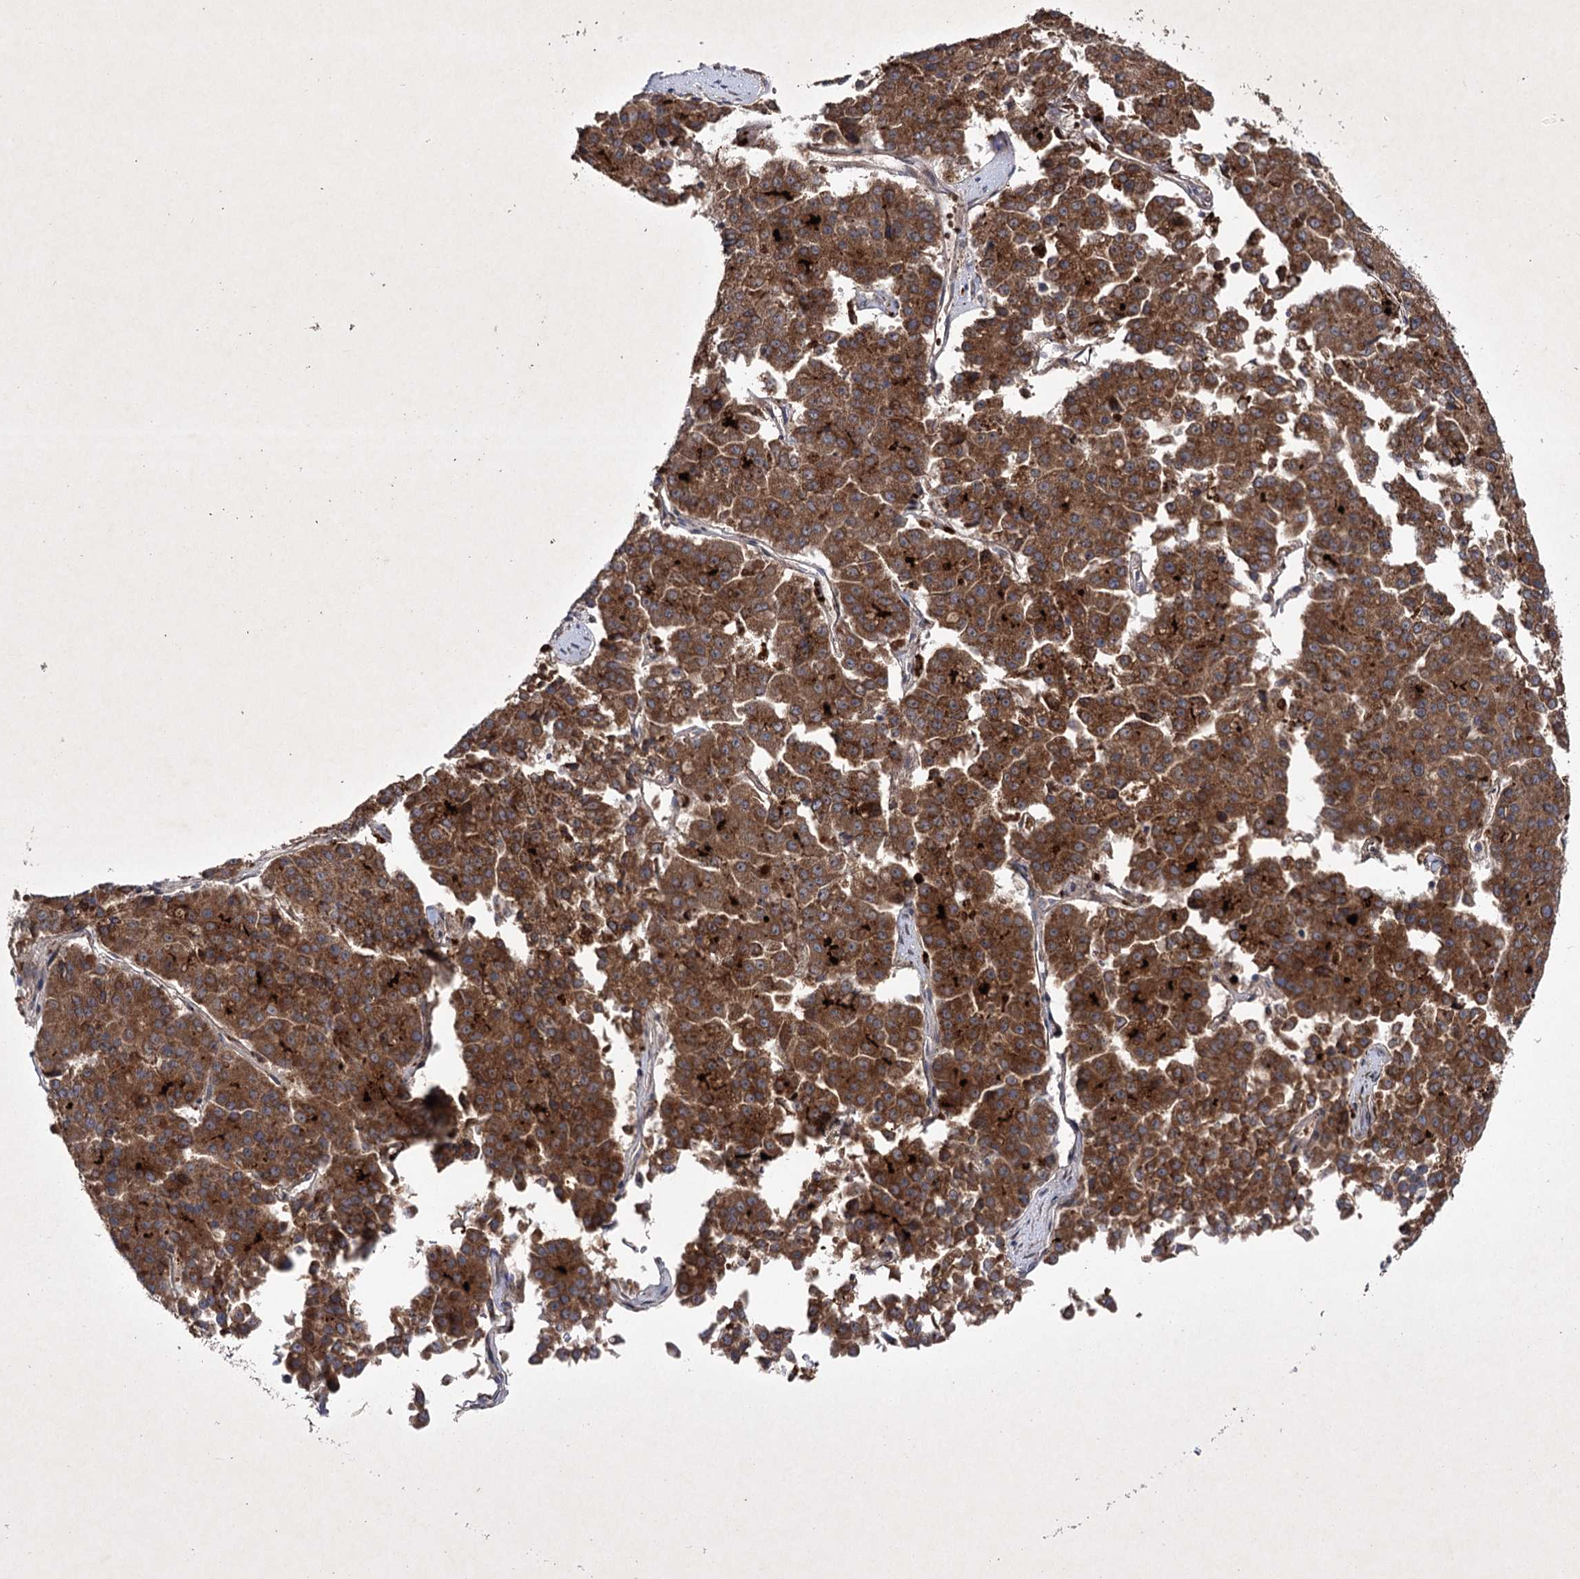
{"staining": {"intensity": "strong", "quantity": ">75%", "location": "cytoplasmic/membranous"}, "tissue": "pancreatic cancer", "cell_type": "Tumor cells", "image_type": "cancer", "snomed": [{"axis": "morphology", "description": "Adenocarcinoma, NOS"}, {"axis": "topography", "description": "Pancreas"}], "caption": "Immunohistochemical staining of human pancreatic cancer (adenocarcinoma) shows high levels of strong cytoplasmic/membranous staining in about >75% of tumor cells.", "gene": "ALG9", "patient": {"sex": "male", "age": 50}}